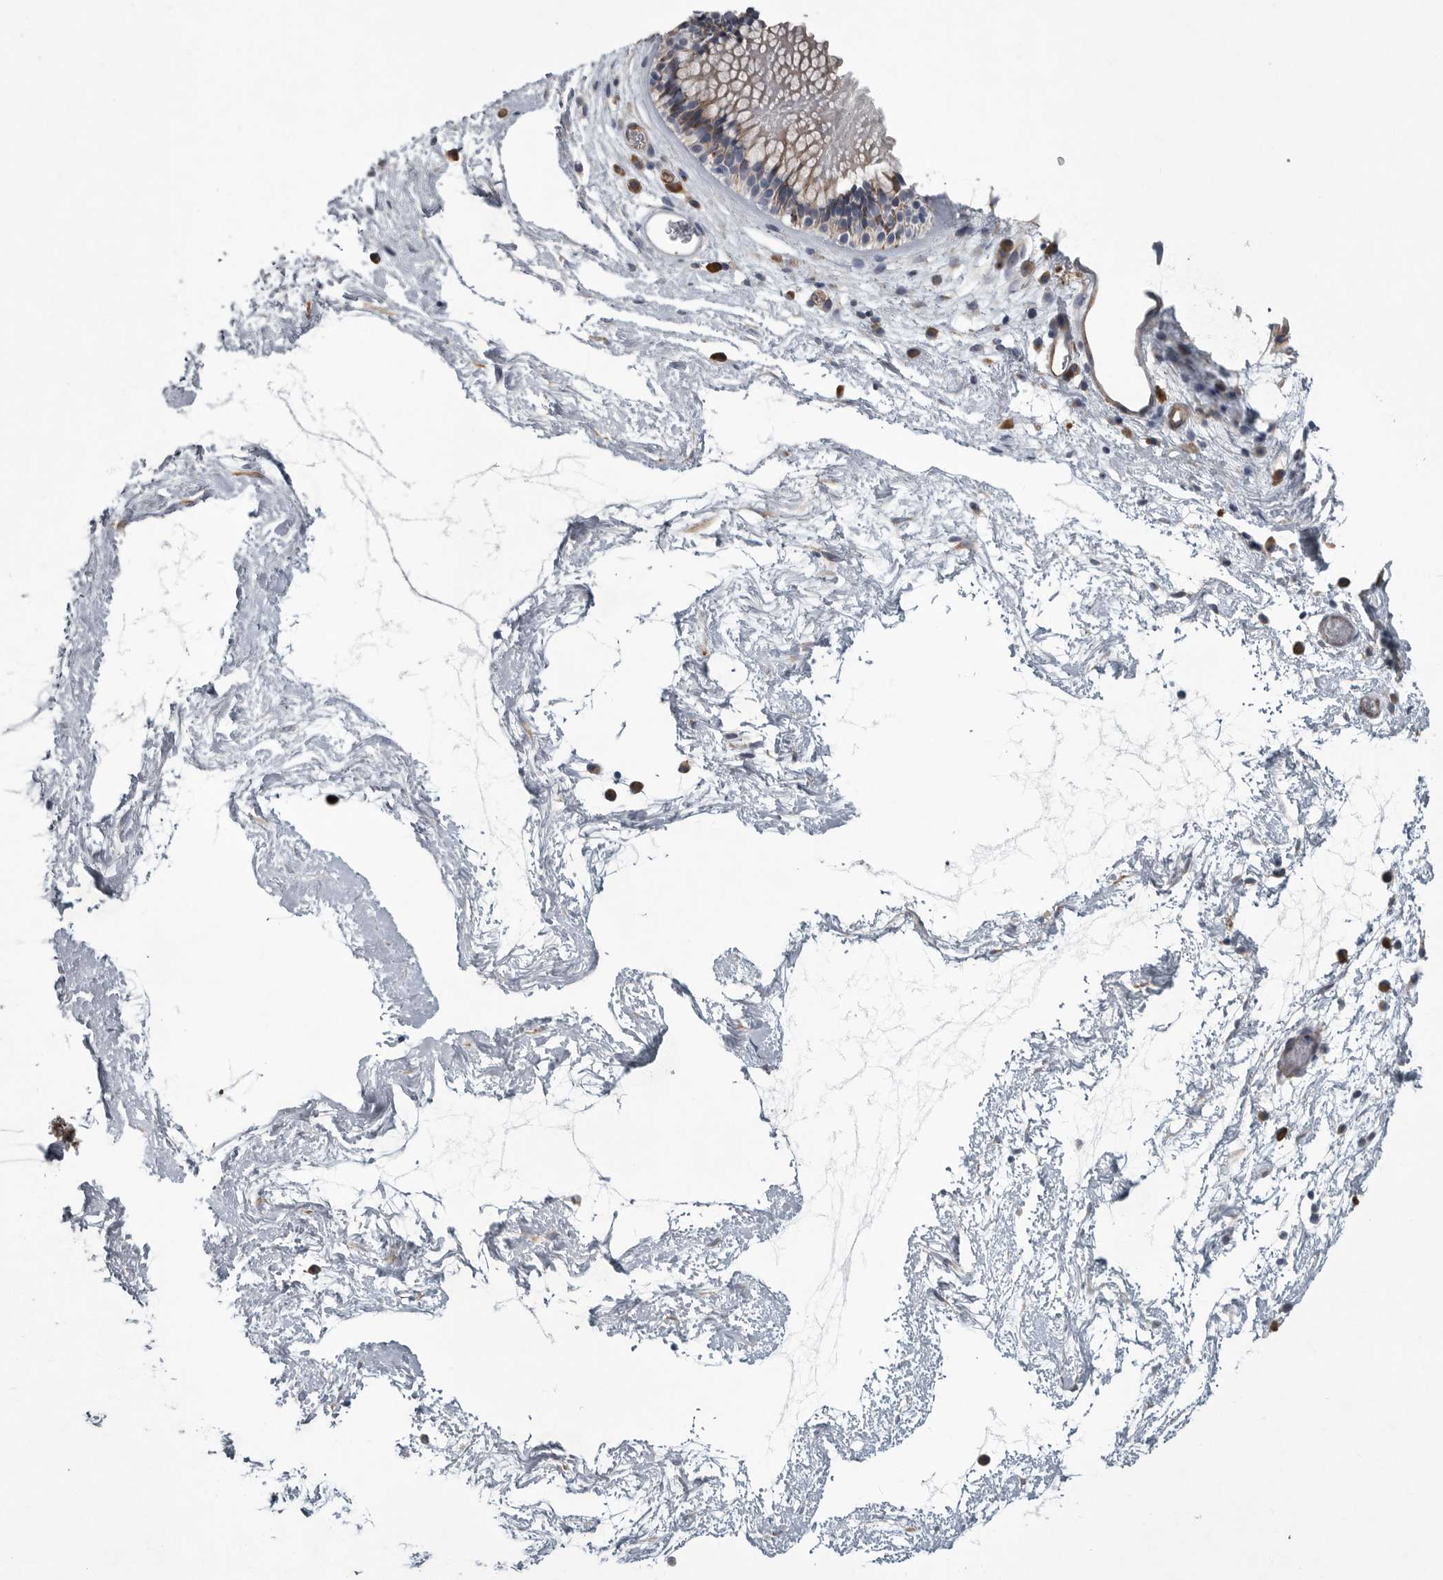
{"staining": {"intensity": "moderate", "quantity": "<25%", "location": "cytoplasmic/membranous"}, "tissue": "nasopharynx", "cell_type": "Respiratory epithelial cells", "image_type": "normal", "snomed": [{"axis": "morphology", "description": "Normal tissue, NOS"}, {"axis": "morphology", "description": "Inflammation, NOS"}, {"axis": "topography", "description": "Nasopharynx"}], "caption": "Nasopharynx stained with IHC exhibits moderate cytoplasmic/membranous positivity in about <25% of respiratory epithelial cells. (brown staining indicates protein expression, while blue staining denotes nuclei).", "gene": "MINPP1", "patient": {"sex": "male", "age": 48}}